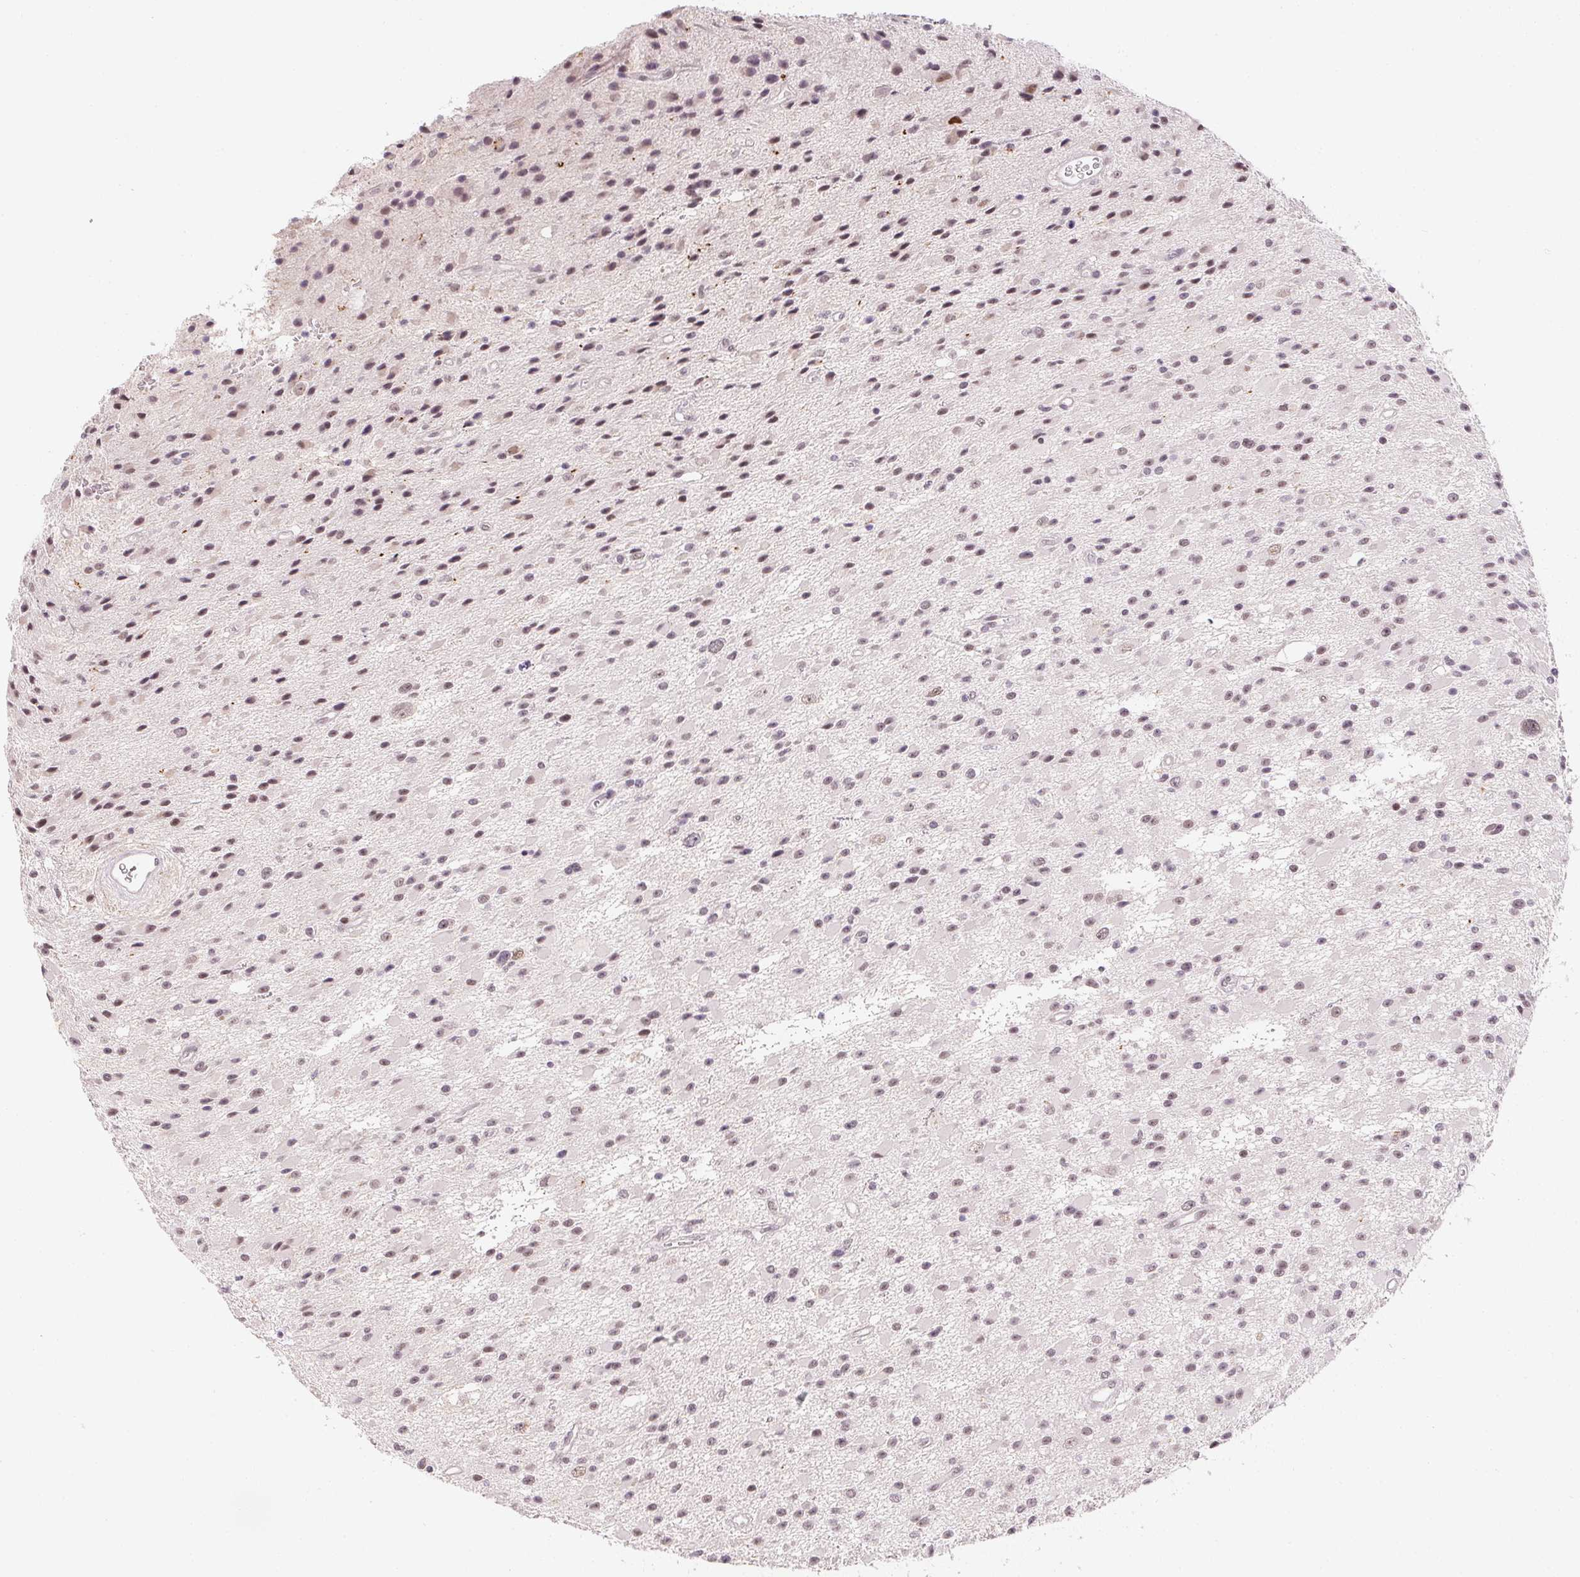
{"staining": {"intensity": "weak", "quantity": "25%-75%", "location": "nuclear"}, "tissue": "glioma", "cell_type": "Tumor cells", "image_type": "cancer", "snomed": [{"axis": "morphology", "description": "Glioma, malignant, High grade"}, {"axis": "topography", "description": "Brain"}], "caption": "This photomicrograph displays immunohistochemistry (IHC) staining of malignant high-grade glioma, with low weak nuclear positivity in approximately 25%-75% of tumor cells.", "gene": "KDM4D", "patient": {"sex": "male", "age": 29}}